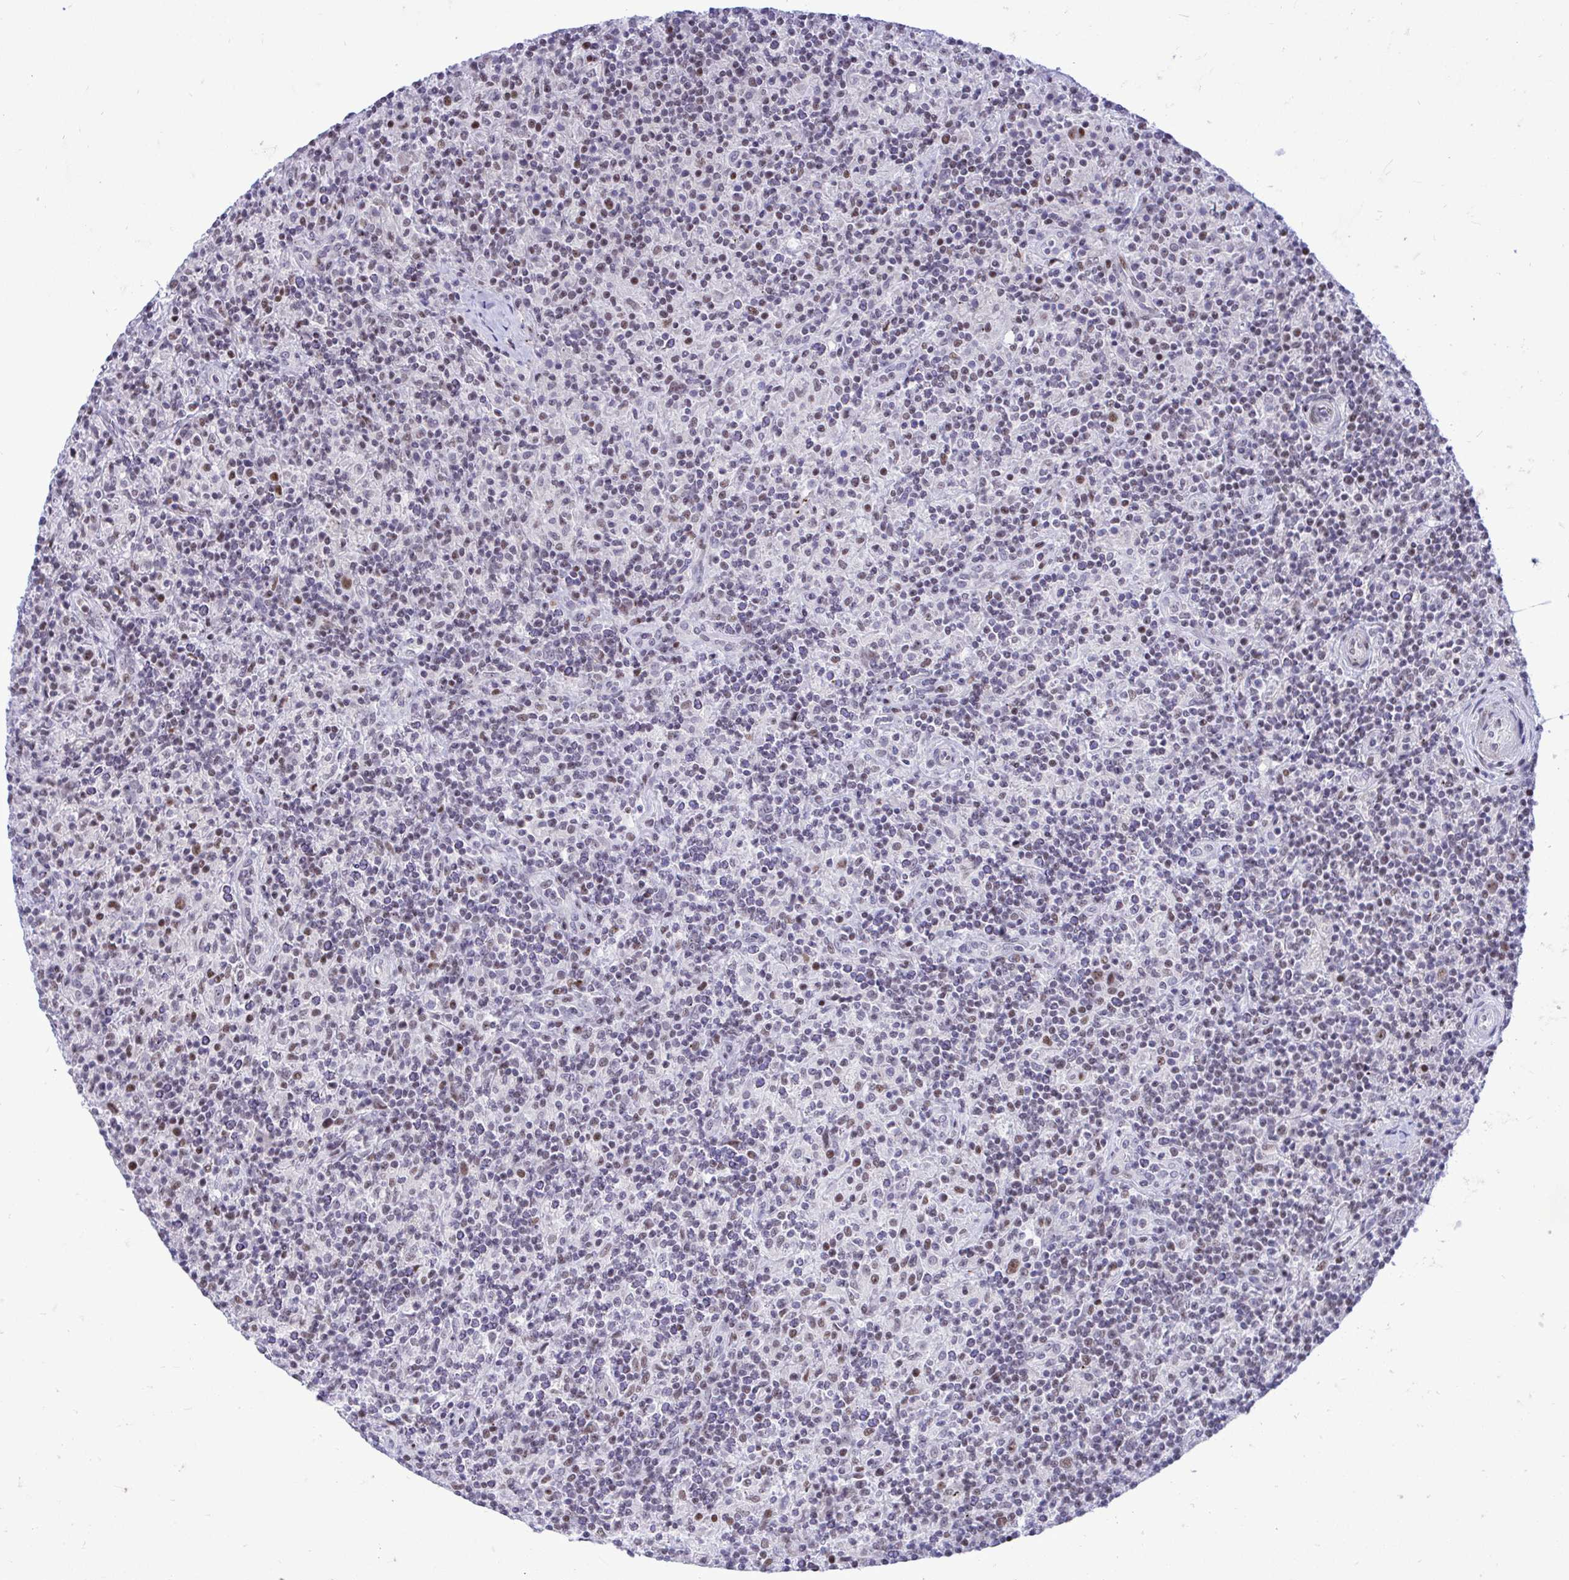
{"staining": {"intensity": "moderate", "quantity": ">75%", "location": "nuclear"}, "tissue": "lymphoma", "cell_type": "Tumor cells", "image_type": "cancer", "snomed": [{"axis": "morphology", "description": "Hodgkin's disease, NOS"}, {"axis": "topography", "description": "Lymph node"}], "caption": "A micrograph showing moderate nuclear staining in about >75% of tumor cells in lymphoma, as visualized by brown immunohistochemical staining.", "gene": "C14orf39", "patient": {"sex": "male", "age": 70}}